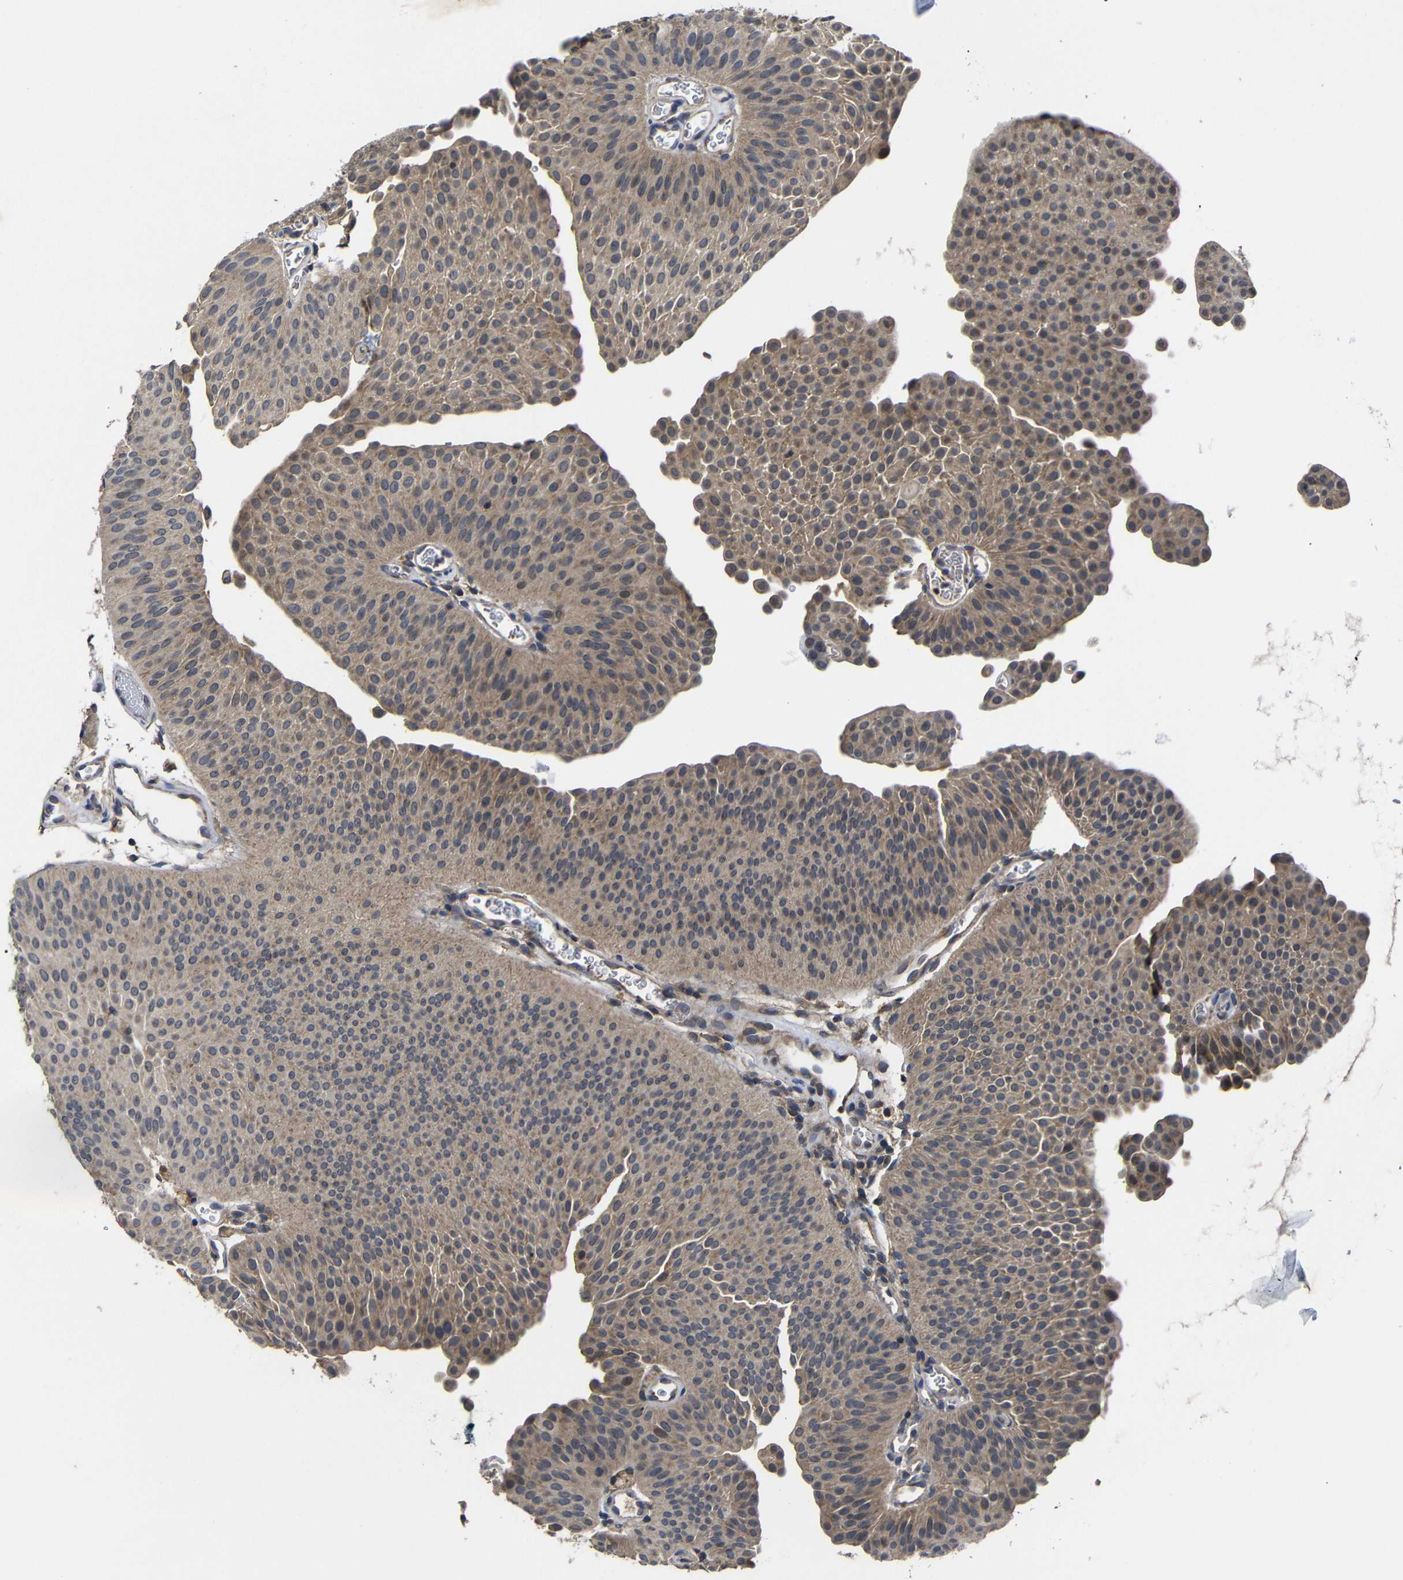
{"staining": {"intensity": "moderate", "quantity": ">75%", "location": "cytoplasmic/membranous"}, "tissue": "urothelial cancer", "cell_type": "Tumor cells", "image_type": "cancer", "snomed": [{"axis": "morphology", "description": "Urothelial carcinoma, Low grade"}, {"axis": "topography", "description": "Urinary bladder"}], "caption": "Immunohistochemistry histopathology image of human low-grade urothelial carcinoma stained for a protein (brown), which reveals medium levels of moderate cytoplasmic/membranous staining in about >75% of tumor cells.", "gene": "LPAR5", "patient": {"sex": "female", "age": 60}}